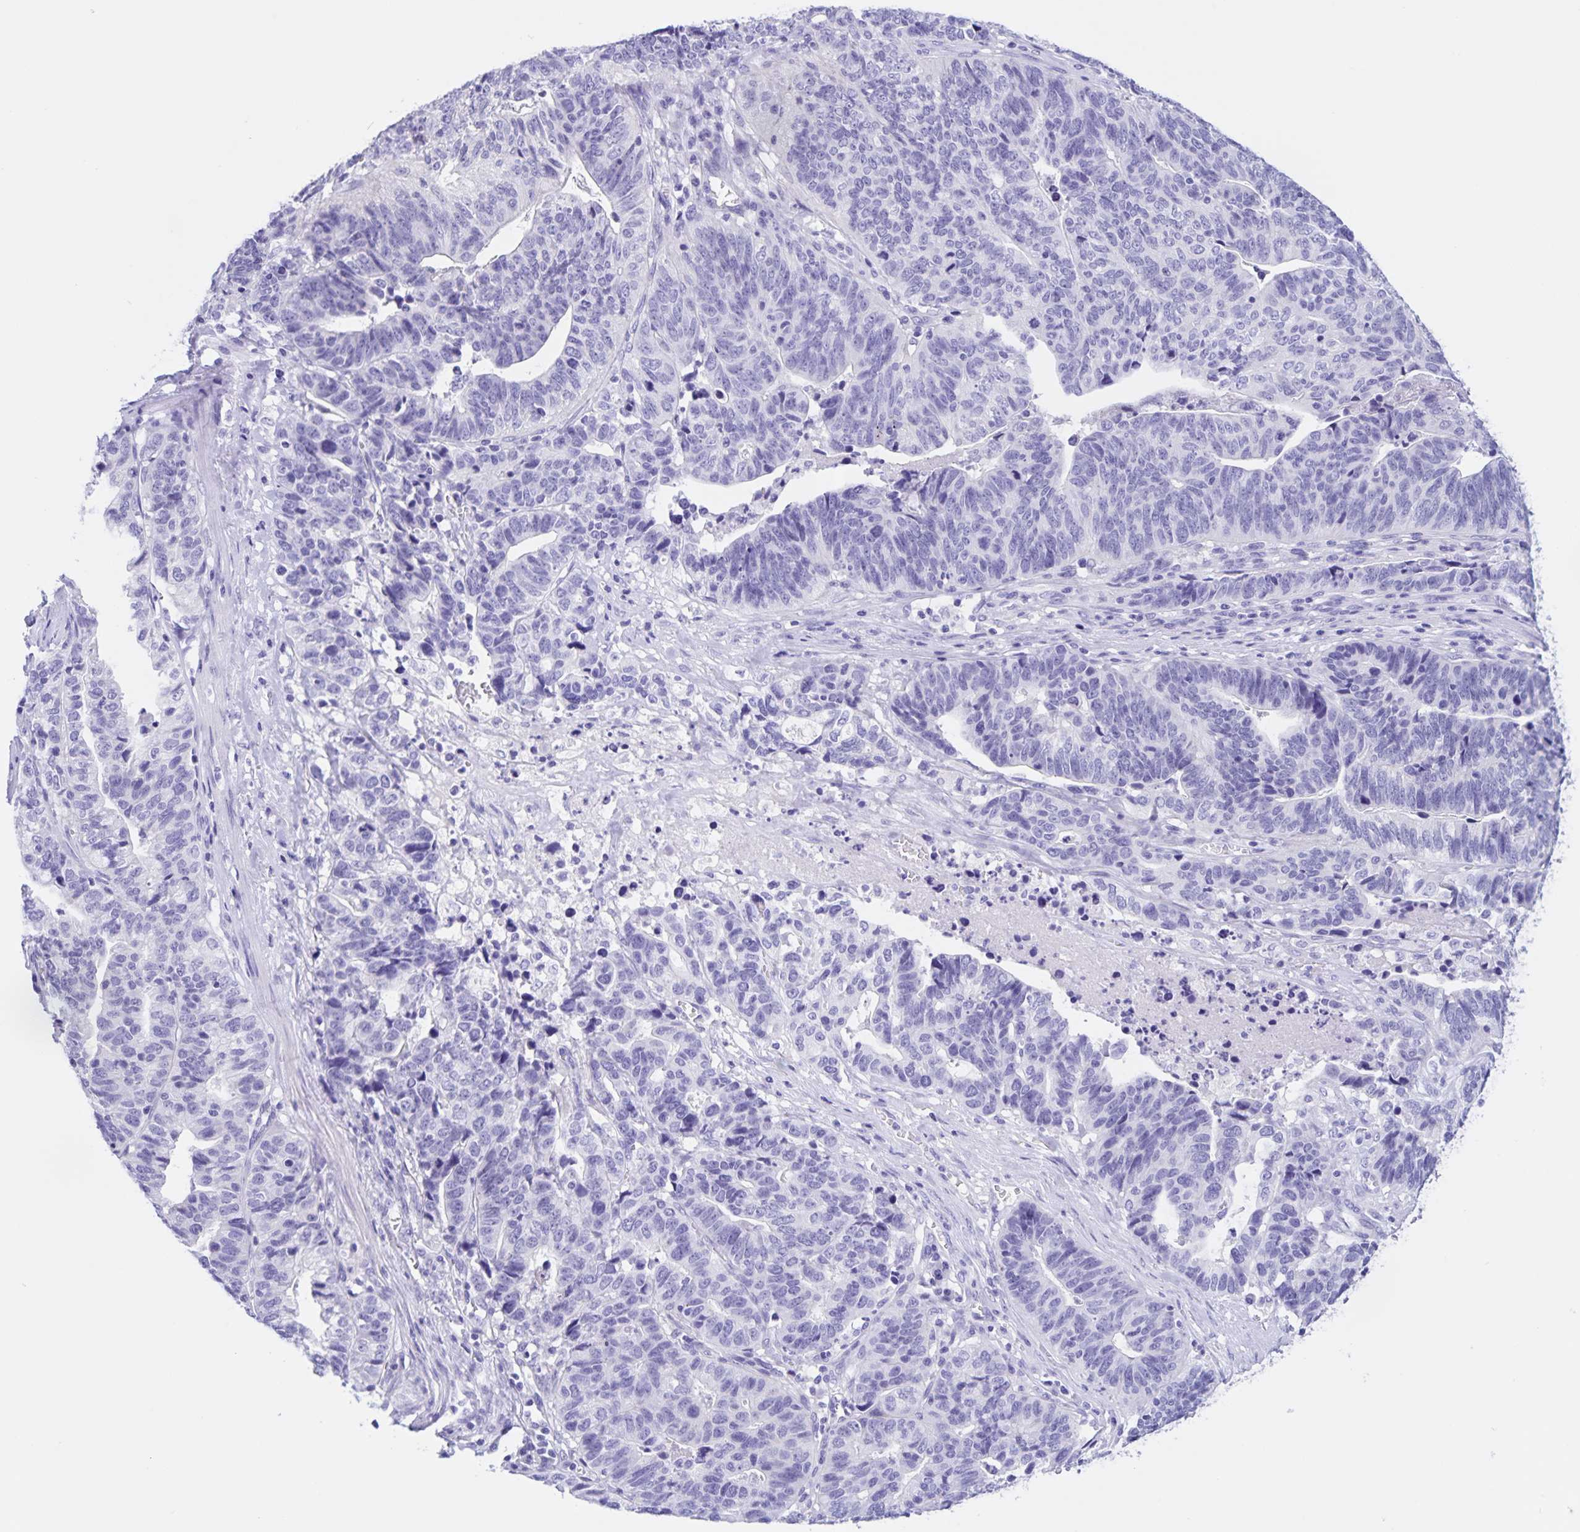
{"staining": {"intensity": "negative", "quantity": "none", "location": "none"}, "tissue": "stomach cancer", "cell_type": "Tumor cells", "image_type": "cancer", "snomed": [{"axis": "morphology", "description": "Adenocarcinoma, NOS"}, {"axis": "topography", "description": "Stomach, upper"}], "caption": "DAB (3,3'-diaminobenzidine) immunohistochemical staining of adenocarcinoma (stomach) shows no significant expression in tumor cells.", "gene": "TGIF2LX", "patient": {"sex": "female", "age": 67}}